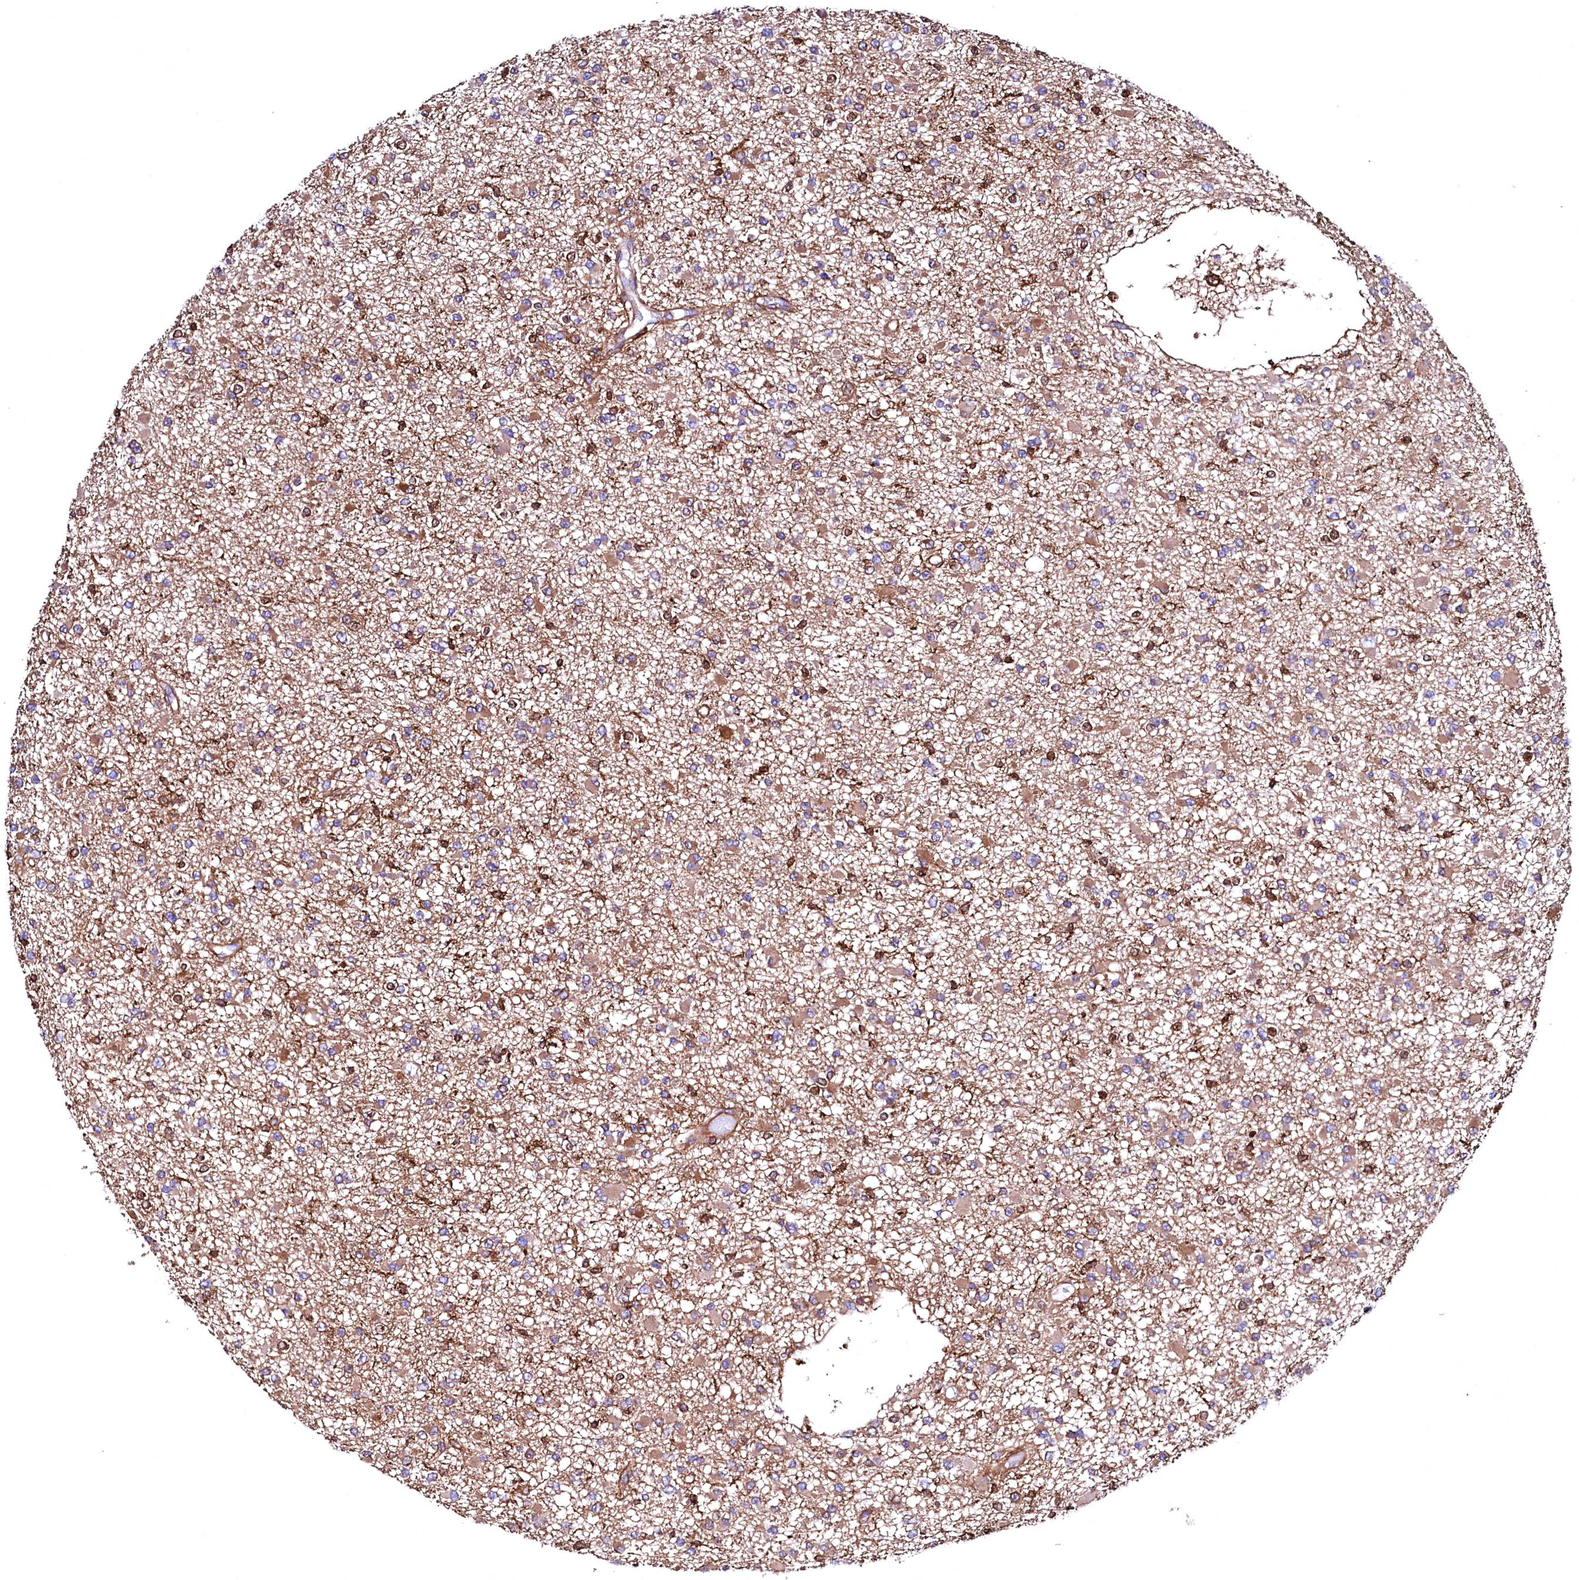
{"staining": {"intensity": "moderate", "quantity": ">75%", "location": "cytoplasmic/membranous"}, "tissue": "glioma", "cell_type": "Tumor cells", "image_type": "cancer", "snomed": [{"axis": "morphology", "description": "Glioma, malignant, Low grade"}, {"axis": "topography", "description": "Brain"}], "caption": "Glioma stained for a protein exhibits moderate cytoplasmic/membranous positivity in tumor cells.", "gene": "STAMBPL1", "patient": {"sex": "female", "age": 22}}